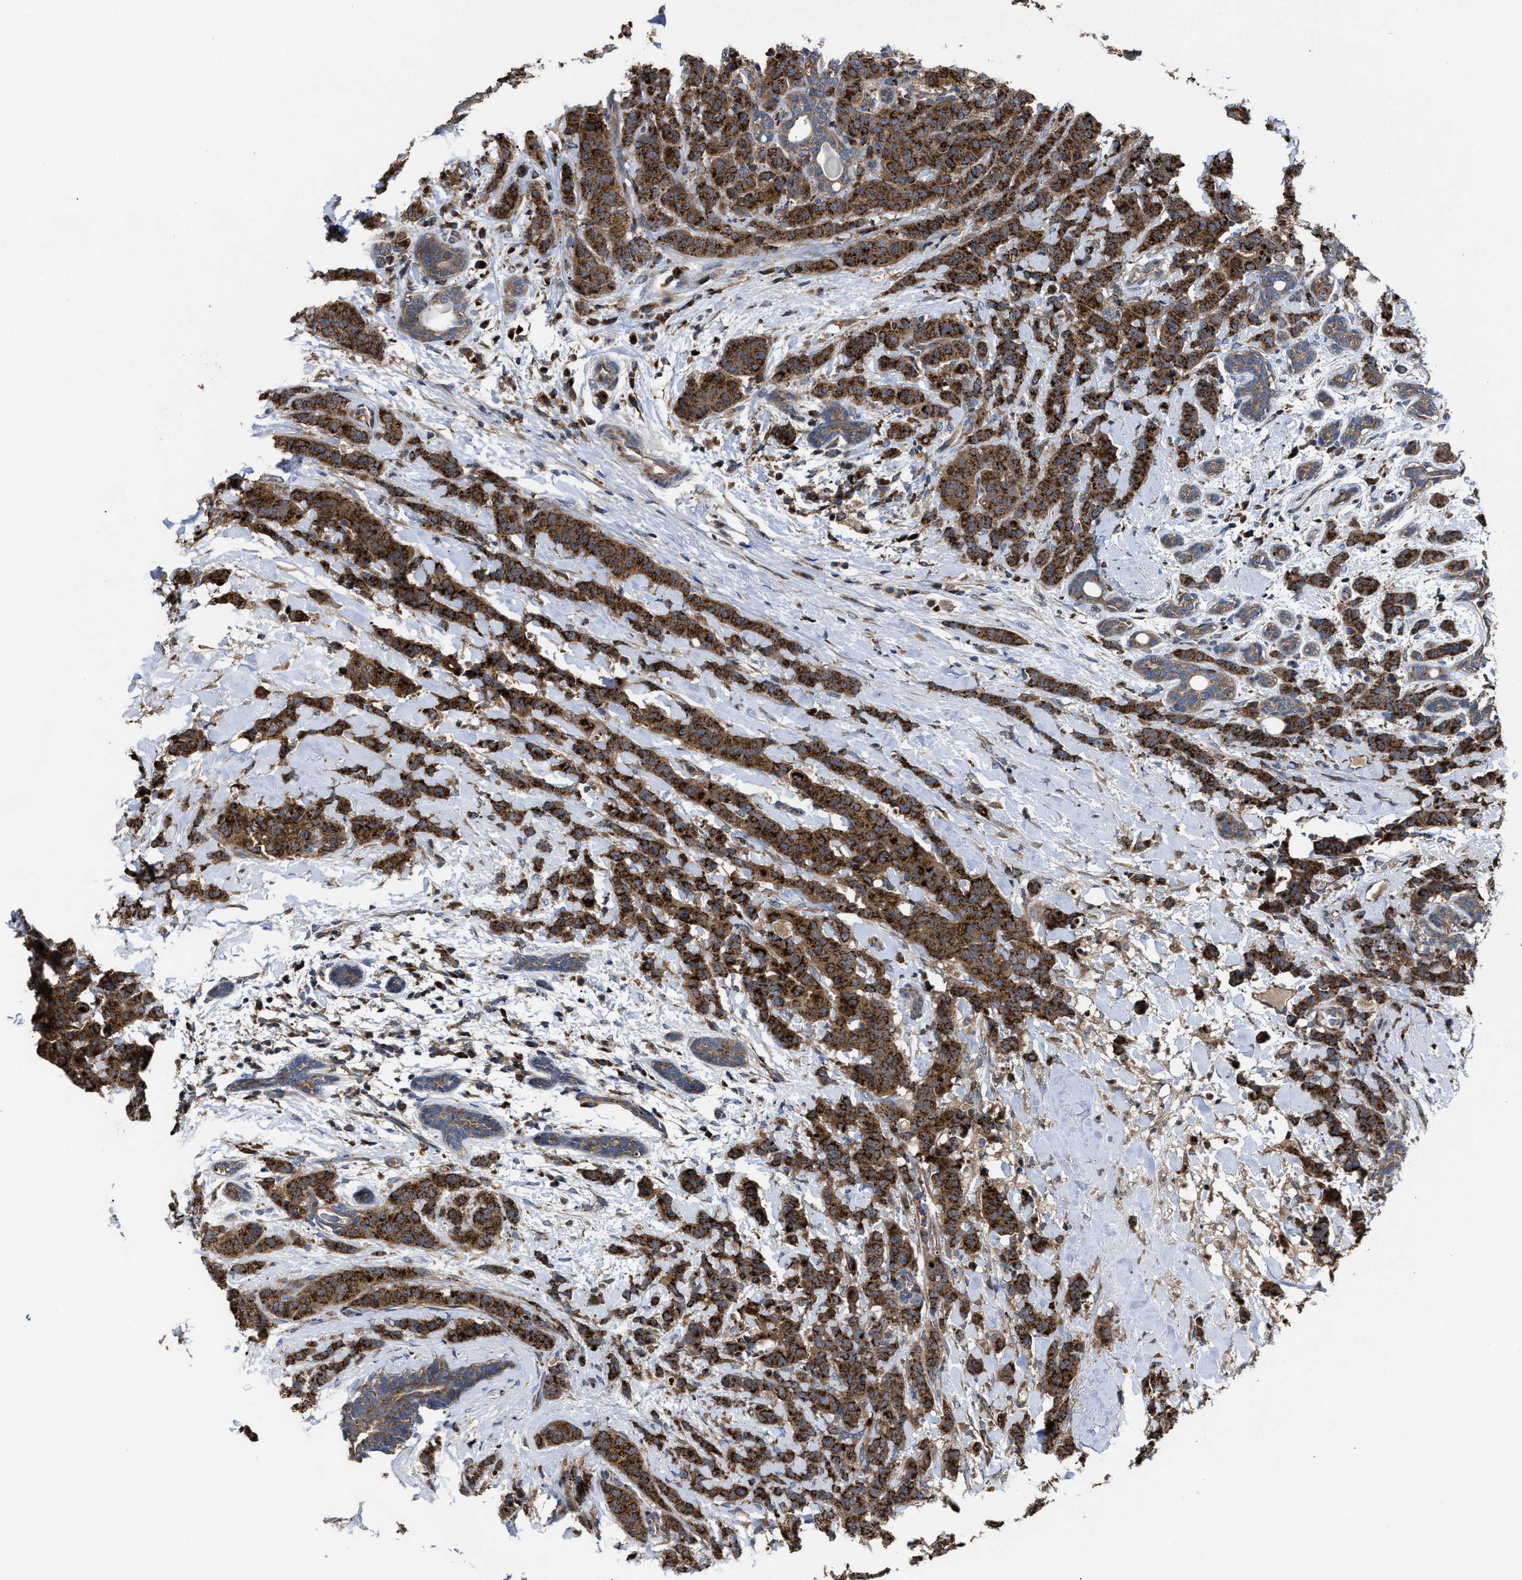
{"staining": {"intensity": "strong", "quantity": ">75%", "location": "cytoplasmic/membranous"}, "tissue": "breast cancer", "cell_type": "Tumor cells", "image_type": "cancer", "snomed": [{"axis": "morphology", "description": "Normal tissue, NOS"}, {"axis": "morphology", "description": "Duct carcinoma"}, {"axis": "topography", "description": "Breast"}], "caption": "Immunohistochemistry (DAB (3,3'-diaminobenzidine)) staining of human breast cancer reveals strong cytoplasmic/membranous protein staining in approximately >75% of tumor cells.", "gene": "PASK", "patient": {"sex": "female", "age": 40}}